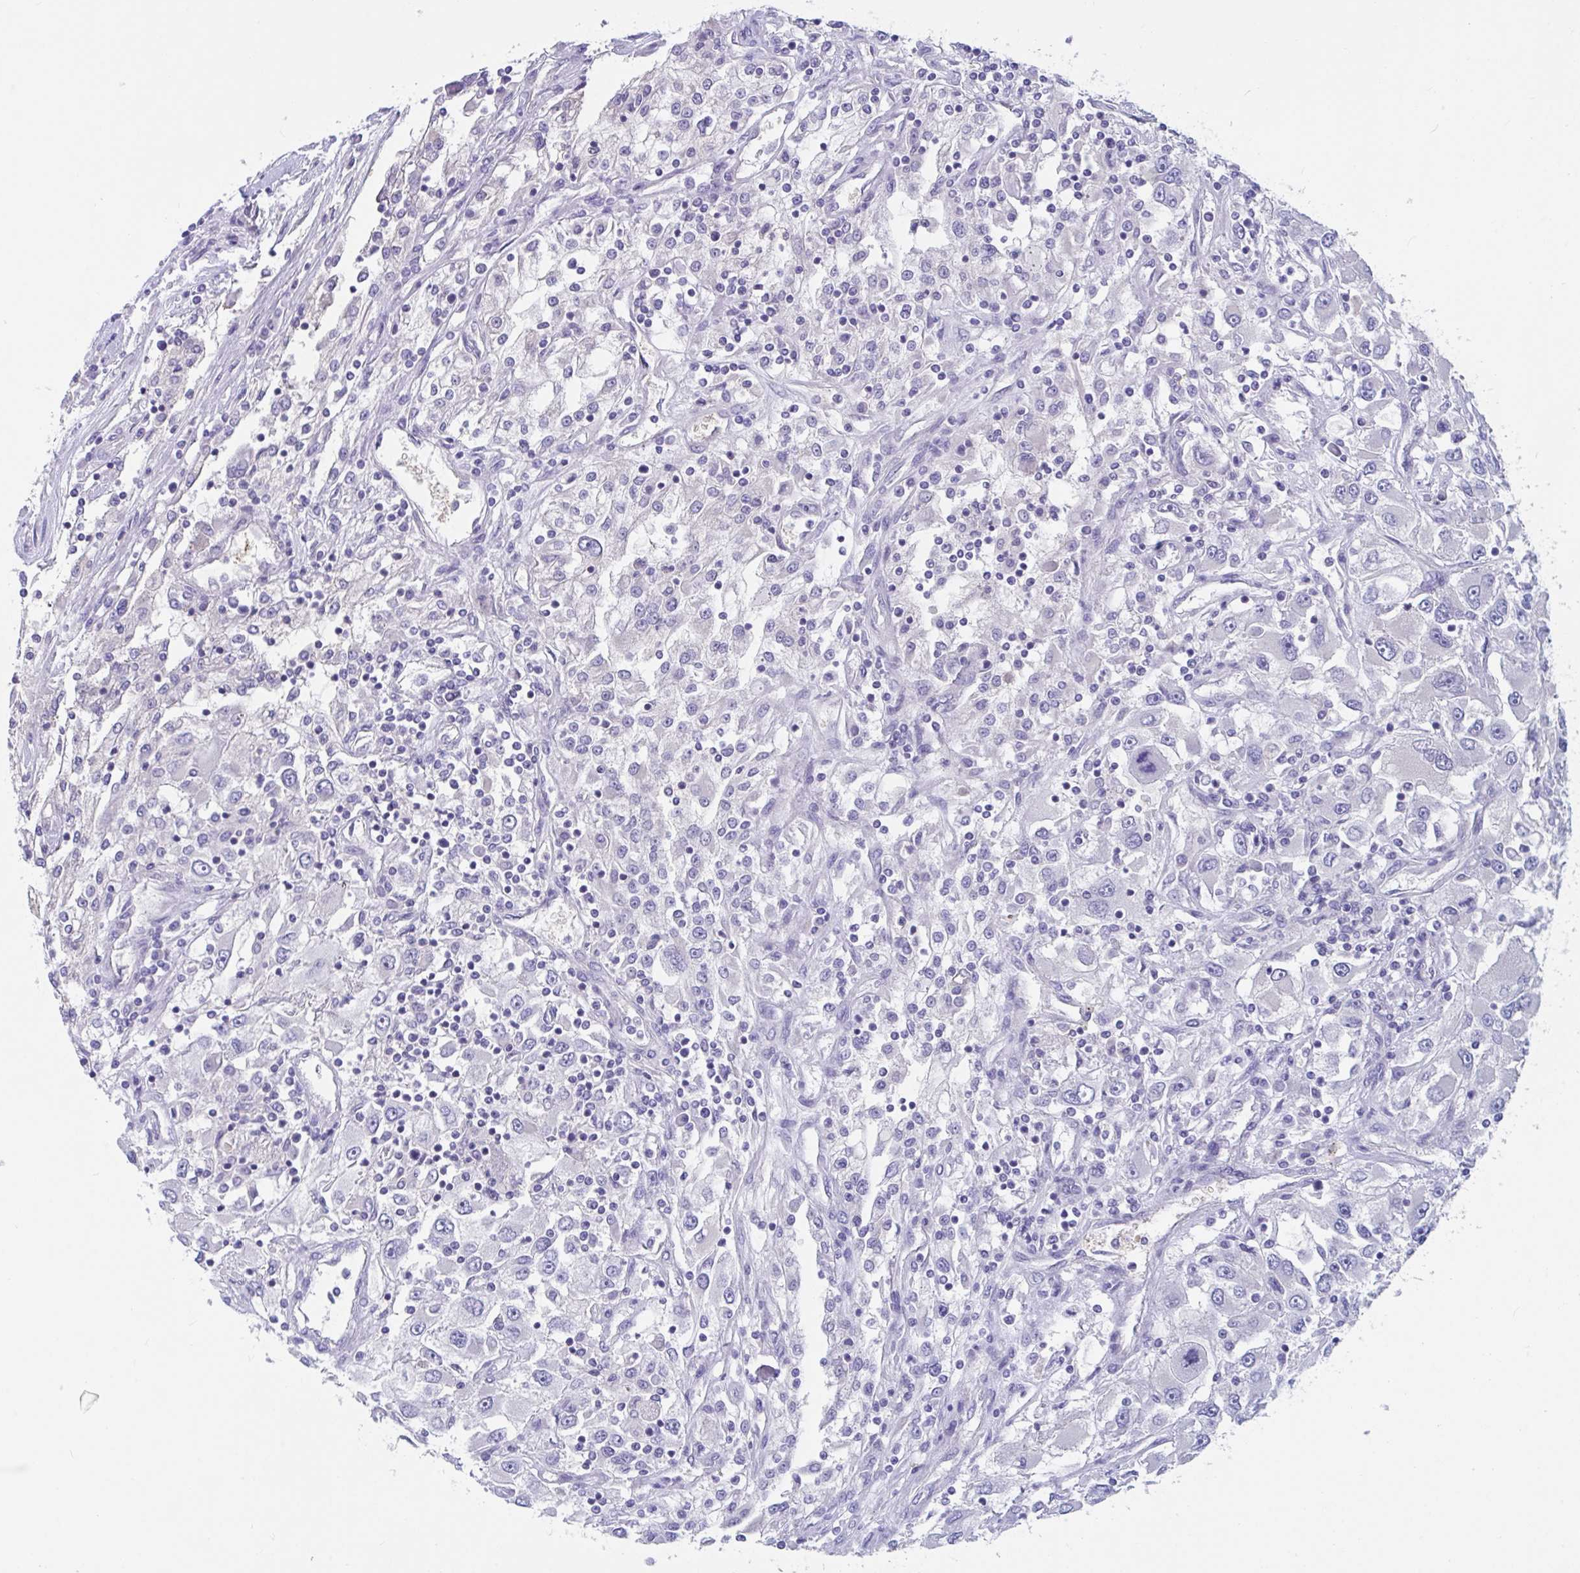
{"staining": {"intensity": "negative", "quantity": "none", "location": "none"}, "tissue": "renal cancer", "cell_type": "Tumor cells", "image_type": "cancer", "snomed": [{"axis": "morphology", "description": "Adenocarcinoma, NOS"}, {"axis": "topography", "description": "Kidney"}], "caption": "Protein analysis of renal cancer exhibits no significant positivity in tumor cells. (DAB IHC with hematoxylin counter stain).", "gene": "TTC30B", "patient": {"sex": "female", "age": 52}}